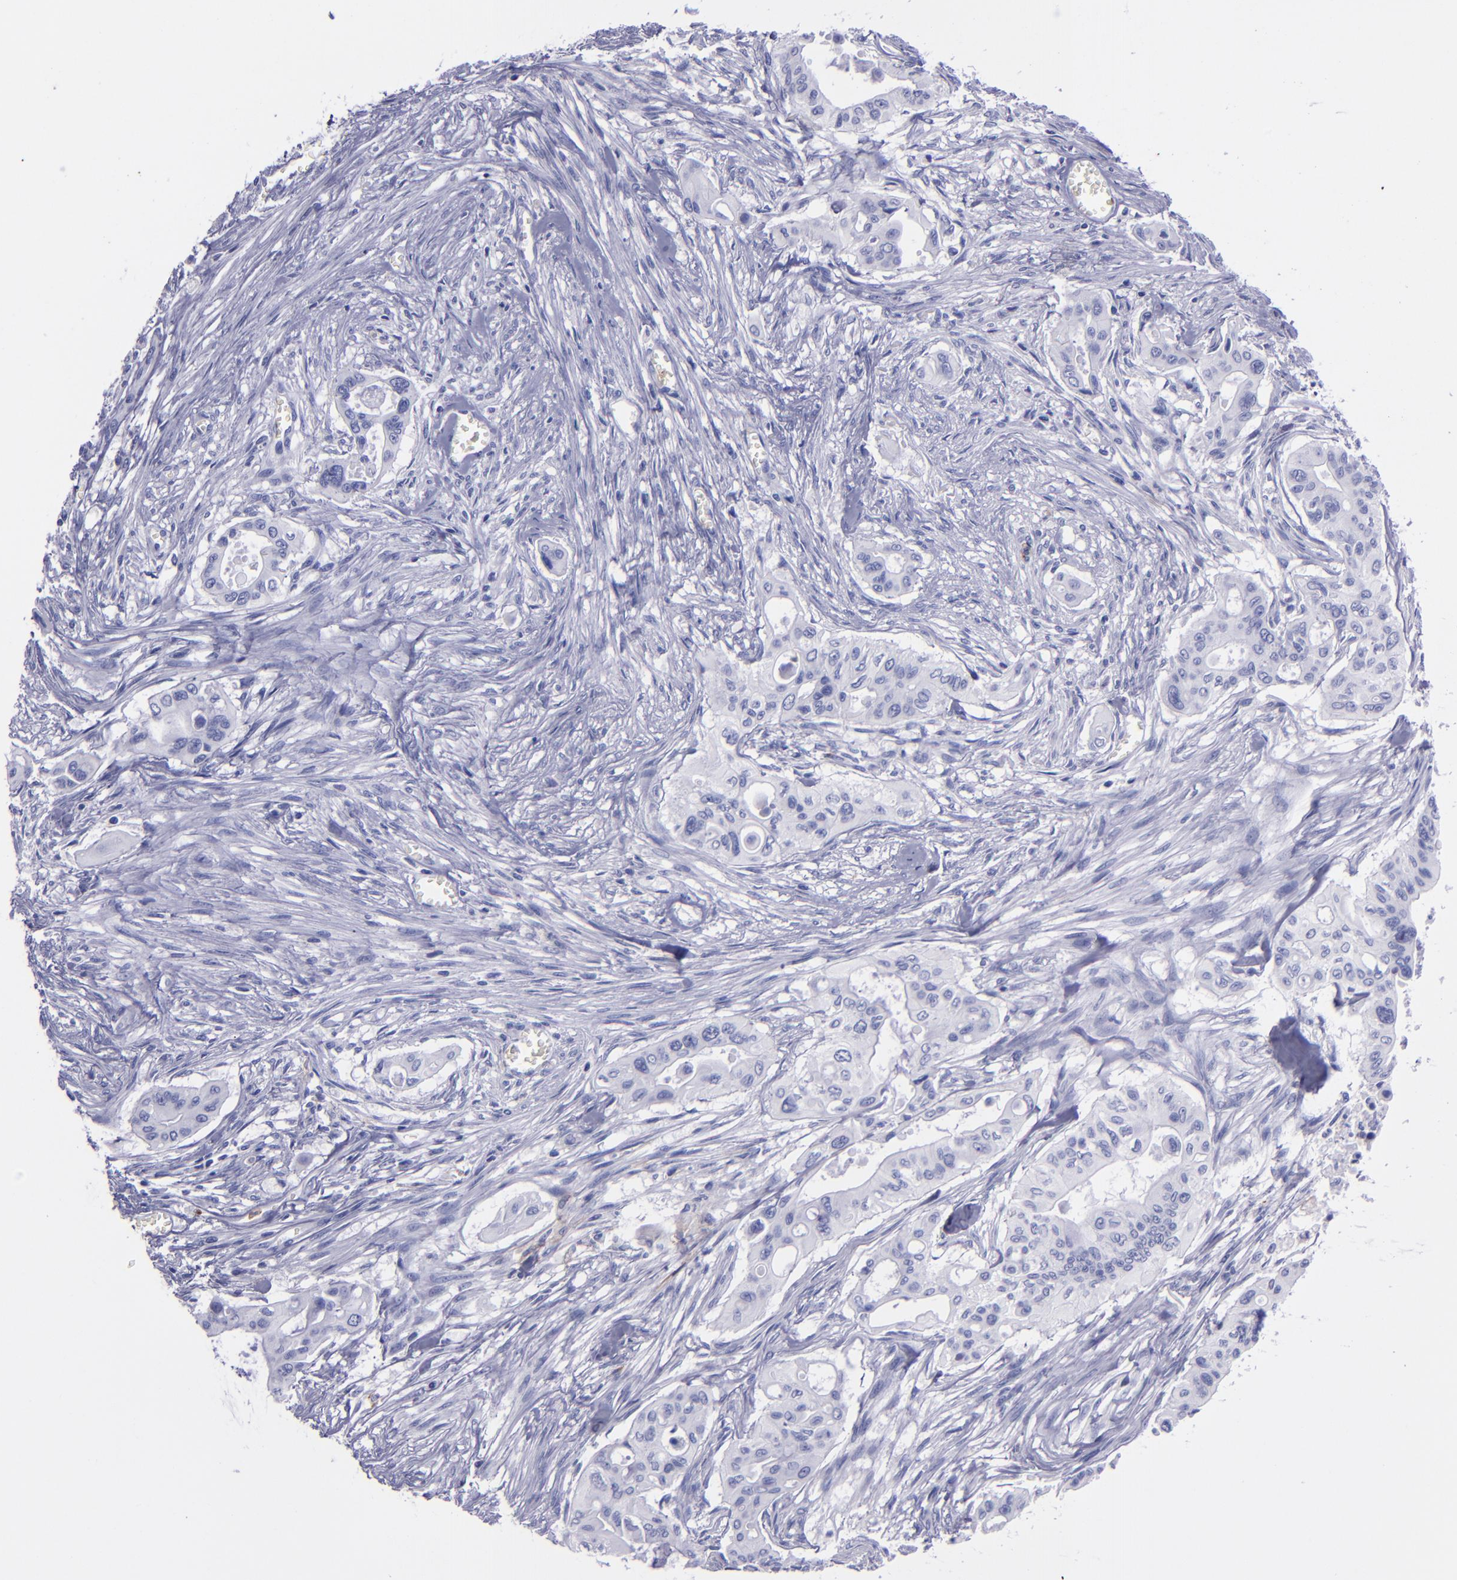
{"staining": {"intensity": "negative", "quantity": "none", "location": "none"}, "tissue": "pancreatic cancer", "cell_type": "Tumor cells", "image_type": "cancer", "snomed": [{"axis": "morphology", "description": "Adenocarcinoma, NOS"}, {"axis": "topography", "description": "Pancreas"}], "caption": "Human adenocarcinoma (pancreatic) stained for a protein using immunohistochemistry (IHC) exhibits no positivity in tumor cells.", "gene": "CR1", "patient": {"sex": "male", "age": 77}}